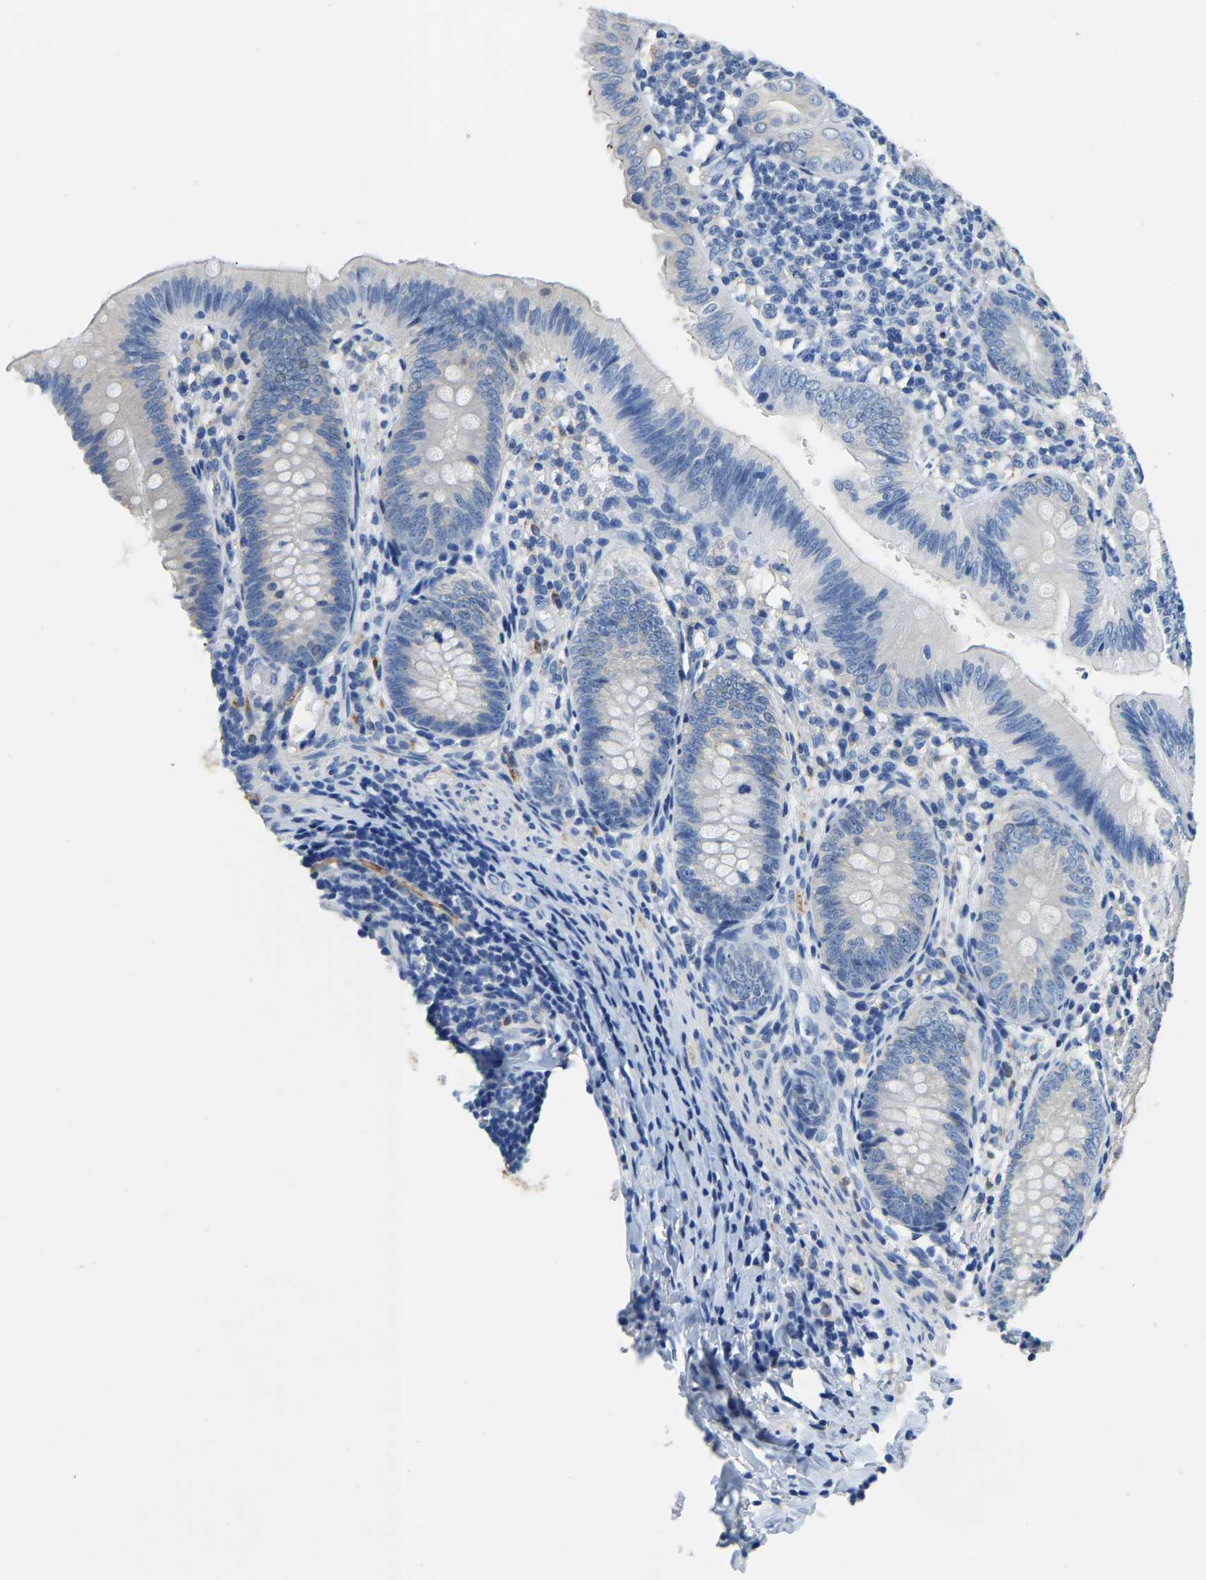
{"staining": {"intensity": "negative", "quantity": "none", "location": "none"}, "tissue": "appendix", "cell_type": "Glandular cells", "image_type": "normal", "snomed": [{"axis": "morphology", "description": "Normal tissue, NOS"}, {"axis": "topography", "description": "Appendix"}], "caption": "Human appendix stained for a protein using IHC demonstrates no positivity in glandular cells.", "gene": "ZDHHC13", "patient": {"sex": "male", "age": 1}}